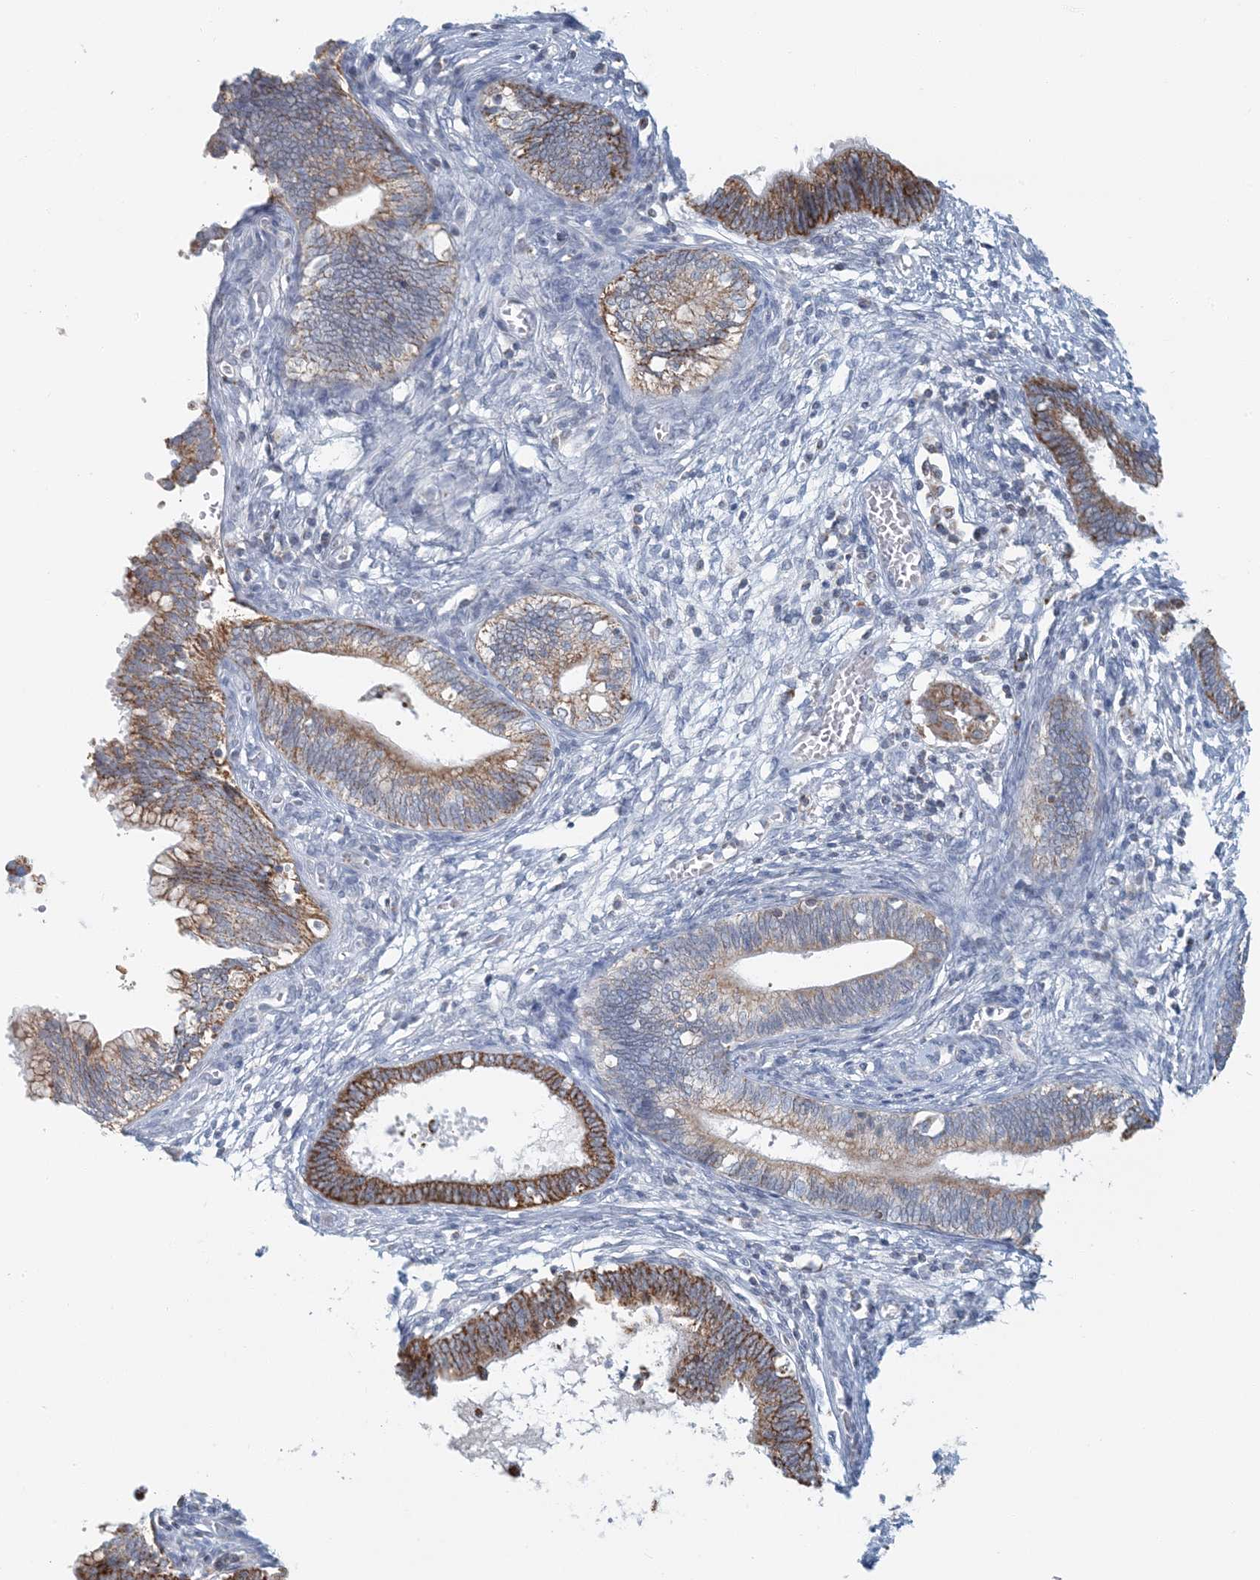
{"staining": {"intensity": "moderate", "quantity": ">75%", "location": "cytoplasmic/membranous"}, "tissue": "cervical cancer", "cell_type": "Tumor cells", "image_type": "cancer", "snomed": [{"axis": "morphology", "description": "Adenocarcinoma, NOS"}, {"axis": "topography", "description": "Cervix"}], "caption": "IHC image of human cervical cancer (adenocarcinoma) stained for a protein (brown), which reveals medium levels of moderate cytoplasmic/membranous expression in approximately >75% of tumor cells.", "gene": "BDH1", "patient": {"sex": "female", "age": 44}}